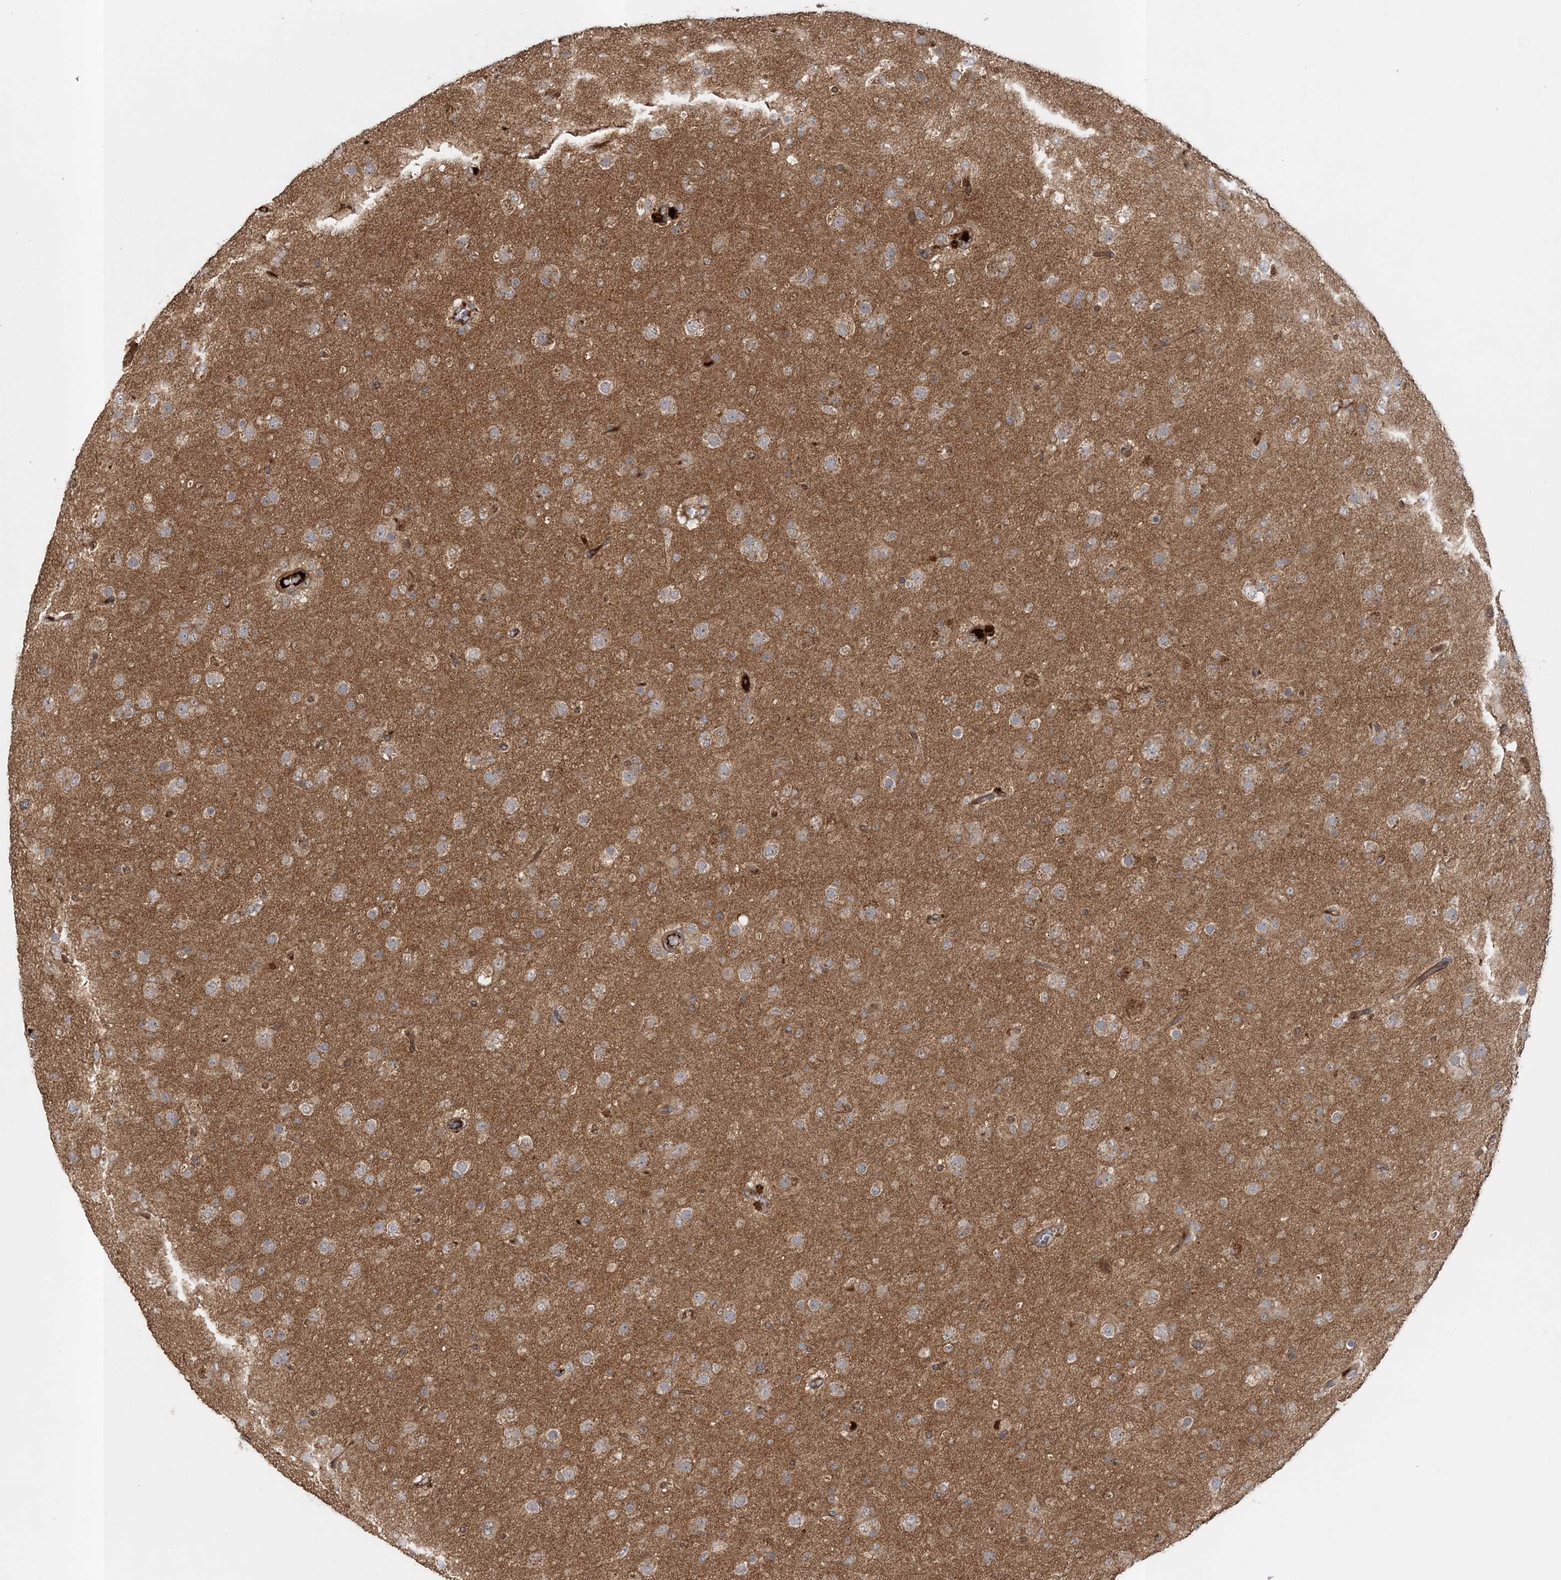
{"staining": {"intensity": "weak", "quantity": "25%-75%", "location": "cytoplasmic/membranous"}, "tissue": "glioma", "cell_type": "Tumor cells", "image_type": "cancer", "snomed": [{"axis": "morphology", "description": "Glioma, malignant, Low grade"}, {"axis": "topography", "description": "Brain"}], "caption": "IHC photomicrograph of human low-grade glioma (malignant) stained for a protein (brown), which reveals low levels of weak cytoplasmic/membranous positivity in approximately 25%-75% of tumor cells.", "gene": "MOCS2", "patient": {"sex": "male", "age": 65}}